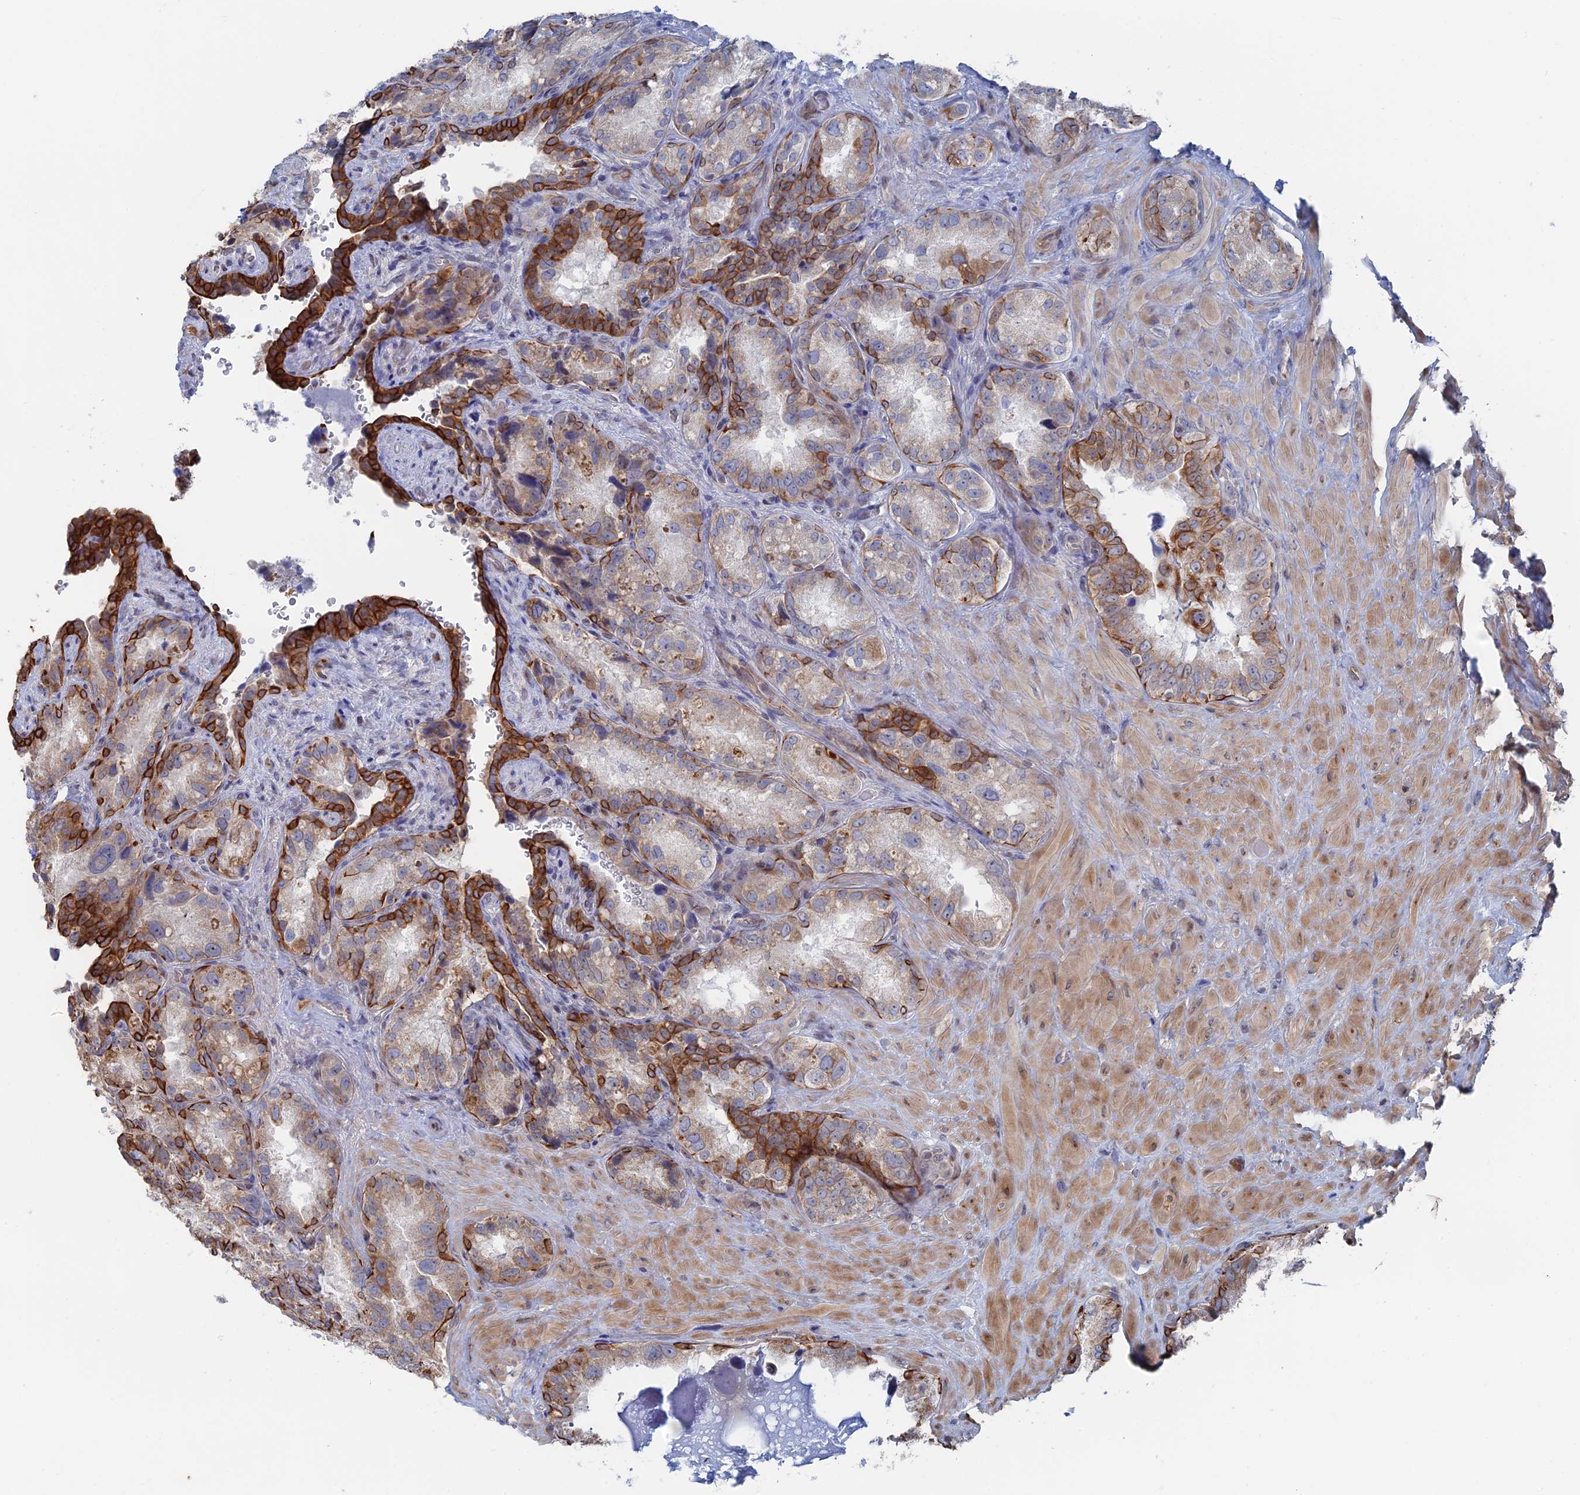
{"staining": {"intensity": "strong", "quantity": "25%-75%", "location": "cytoplasmic/membranous"}, "tissue": "seminal vesicle", "cell_type": "Glandular cells", "image_type": "normal", "snomed": [{"axis": "morphology", "description": "Normal tissue, NOS"}, {"axis": "topography", "description": "Seminal veicle"}, {"axis": "topography", "description": "Peripheral nerve tissue"}], "caption": "Immunohistochemistry (IHC) staining of benign seminal vesicle, which reveals high levels of strong cytoplasmic/membranous positivity in about 25%-75% of glandular cells indicating strong cytoplasmic/membranous protein staining. The staining was performed using DAB (3,3'-diaminobenzidine) (brown) for protein detection and nuclei were counterstained in hematoxylin (blue).", "gene": "IL7", "patient": {"sex": "male", "age": 67}}